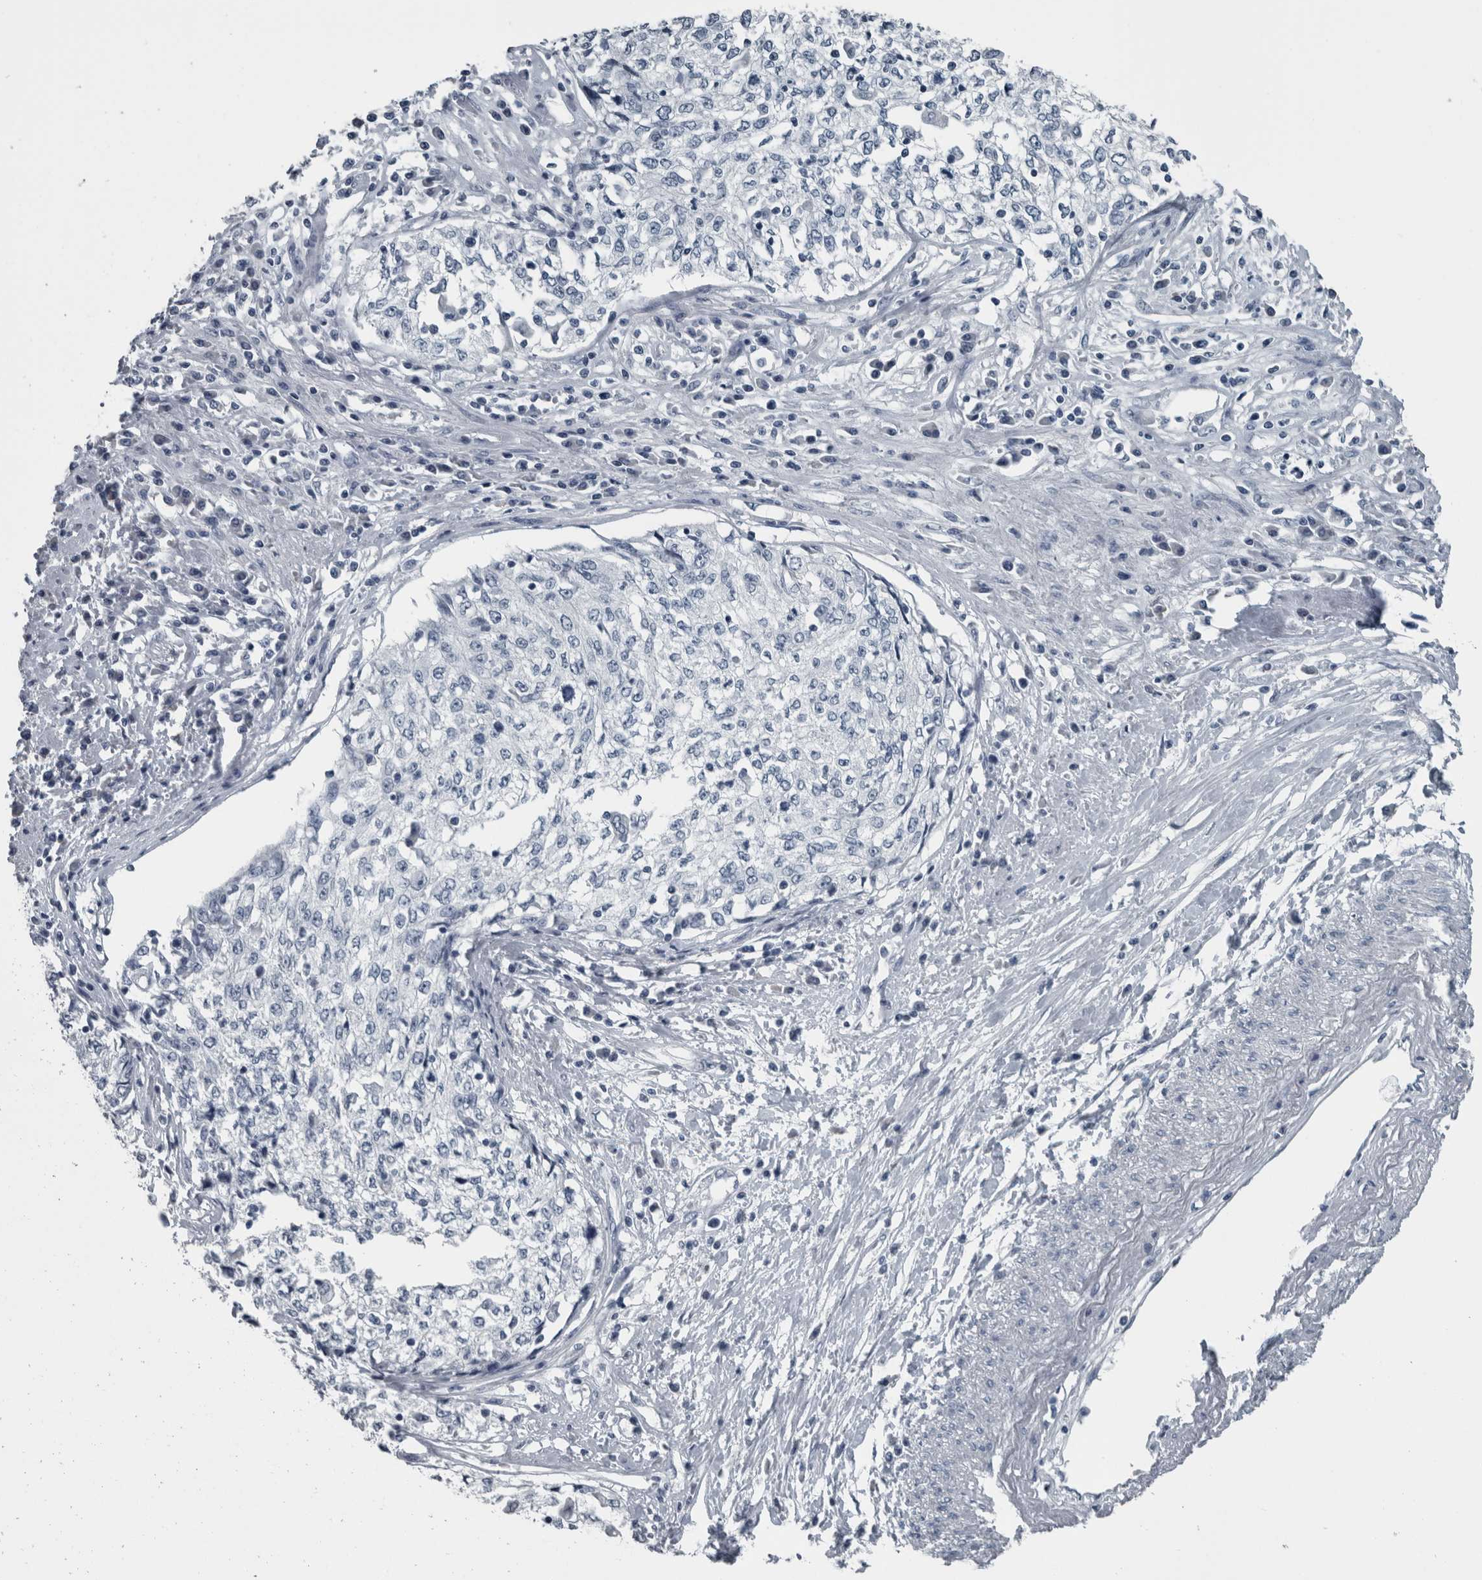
{"staining": {"intensity": "negative", "quantity": "none", "location": "none"}, "tissue": "cervical cancer", "cell_type": "Tumor cells", "image_type": "cancer", "snomed": [{"axis": "morphology", "description": "Squamous cell carcinoma, NOS"}, {"axis": "topography", "description": "Cervix"}], "caption": "Human cervical squamous cell carcinoma stained for a protein using IHC shows no positivity in tumor cells.", "gene": "KRT20", "patient": {"sex": "female", "age": 57}}